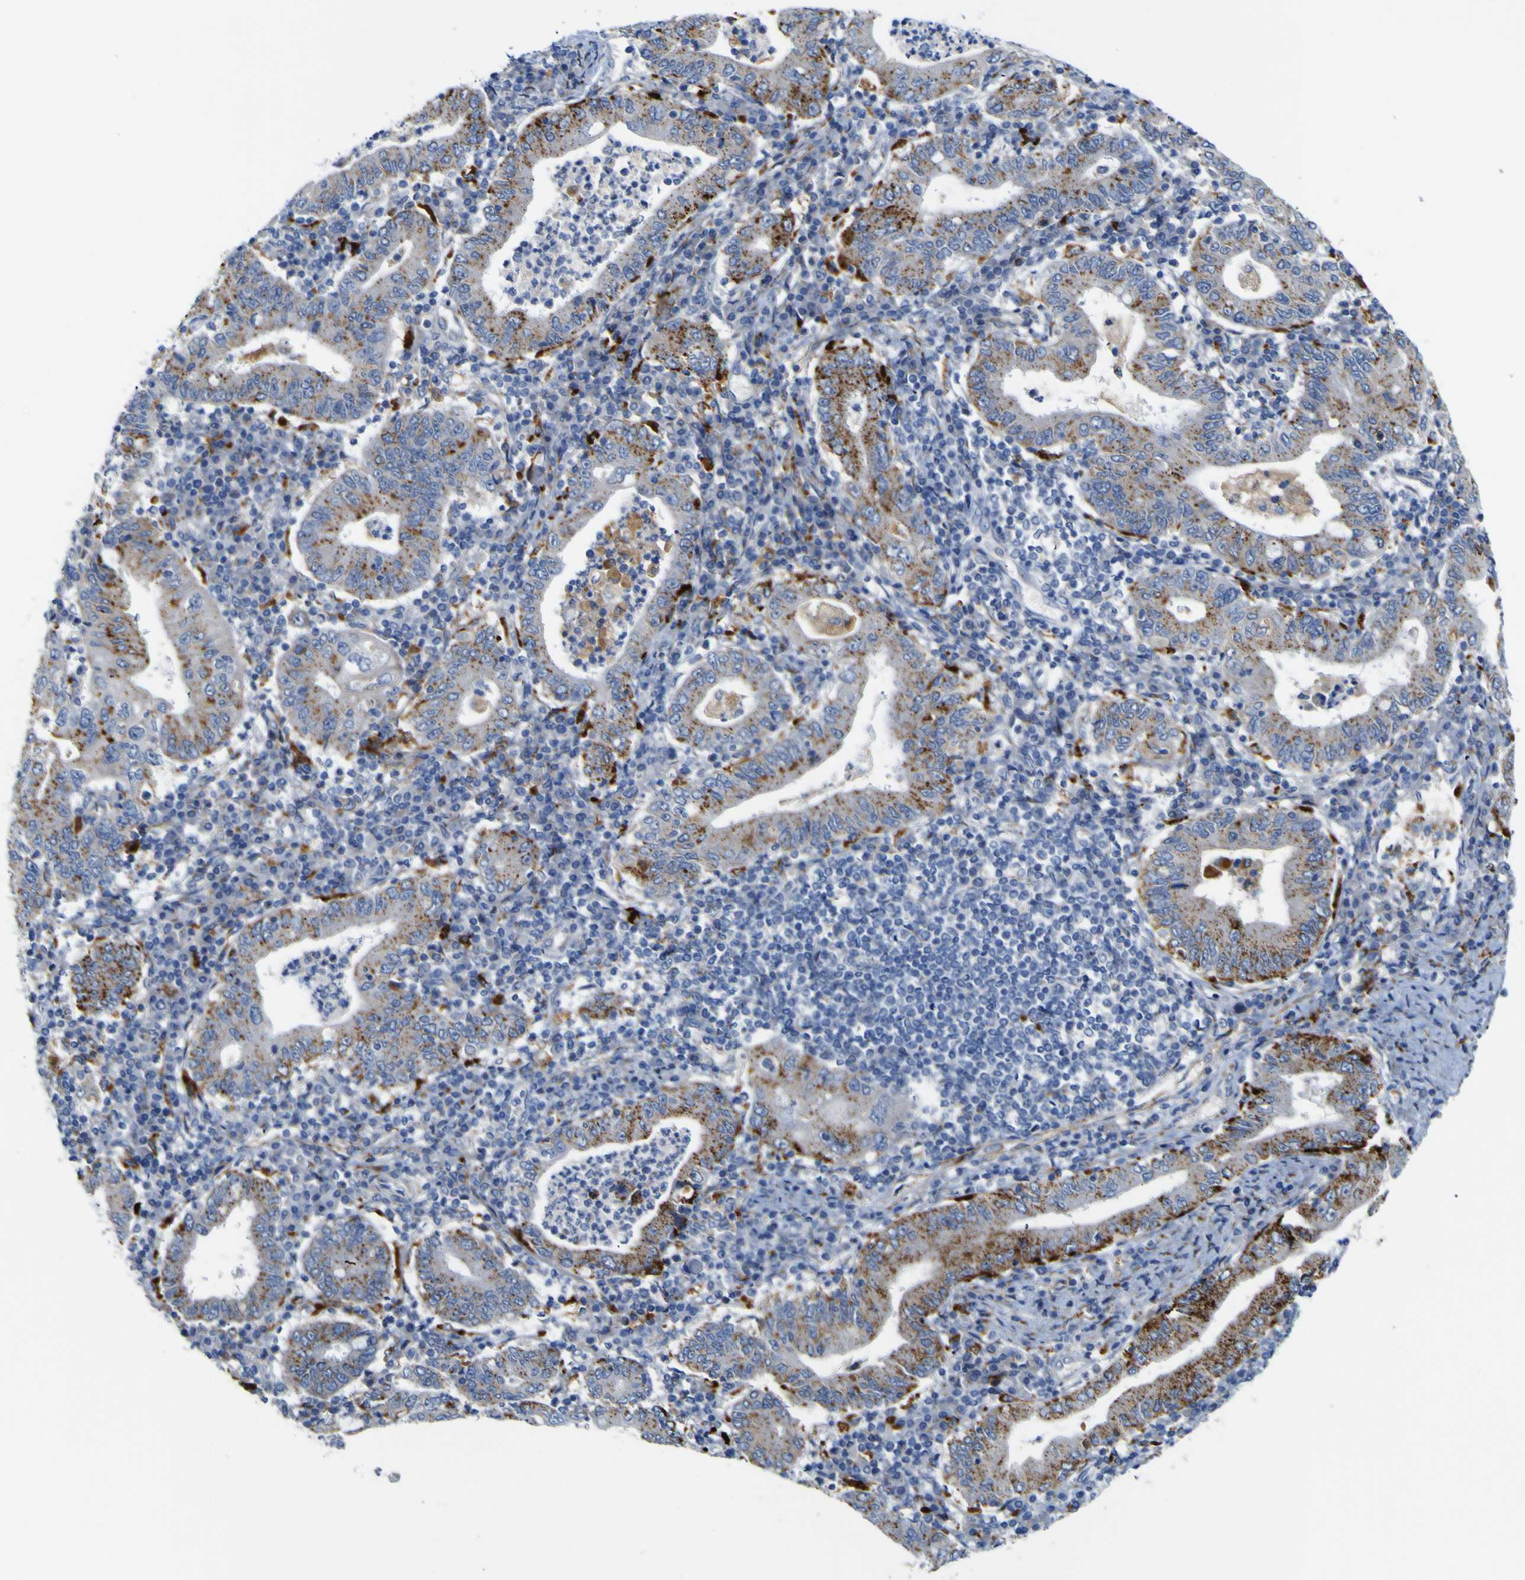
{"staining": {"intensity": "strong", "quantity": "25%-75%", "location": "cytoplasmic/membranous"}, "tissue": "stomach cancer", "cell_type": "Tumor cells", "image_type": "cancer", "snomed": [{"axis": "morphology", "description": "Normal tissue, NOS"}, {"axis": "morphology", "description": "Adenocarcinoma, NOS"}, {"axis": "topography", "description": "Esophagus"}, {"axis": "topography", "description": "Stomach, upper"}, {"axis": "topography", "description": "Peripheral nerve tissue"}], "caption": "This is a micrograph of immunohistochemistry (IHC) staining of stomach adenocarcinoma, which shows strong staining in the cytoplasmic/membranous of tumor cells.", "gene": "PTPRF", "patient": {"sex": "male", "age": 62}}